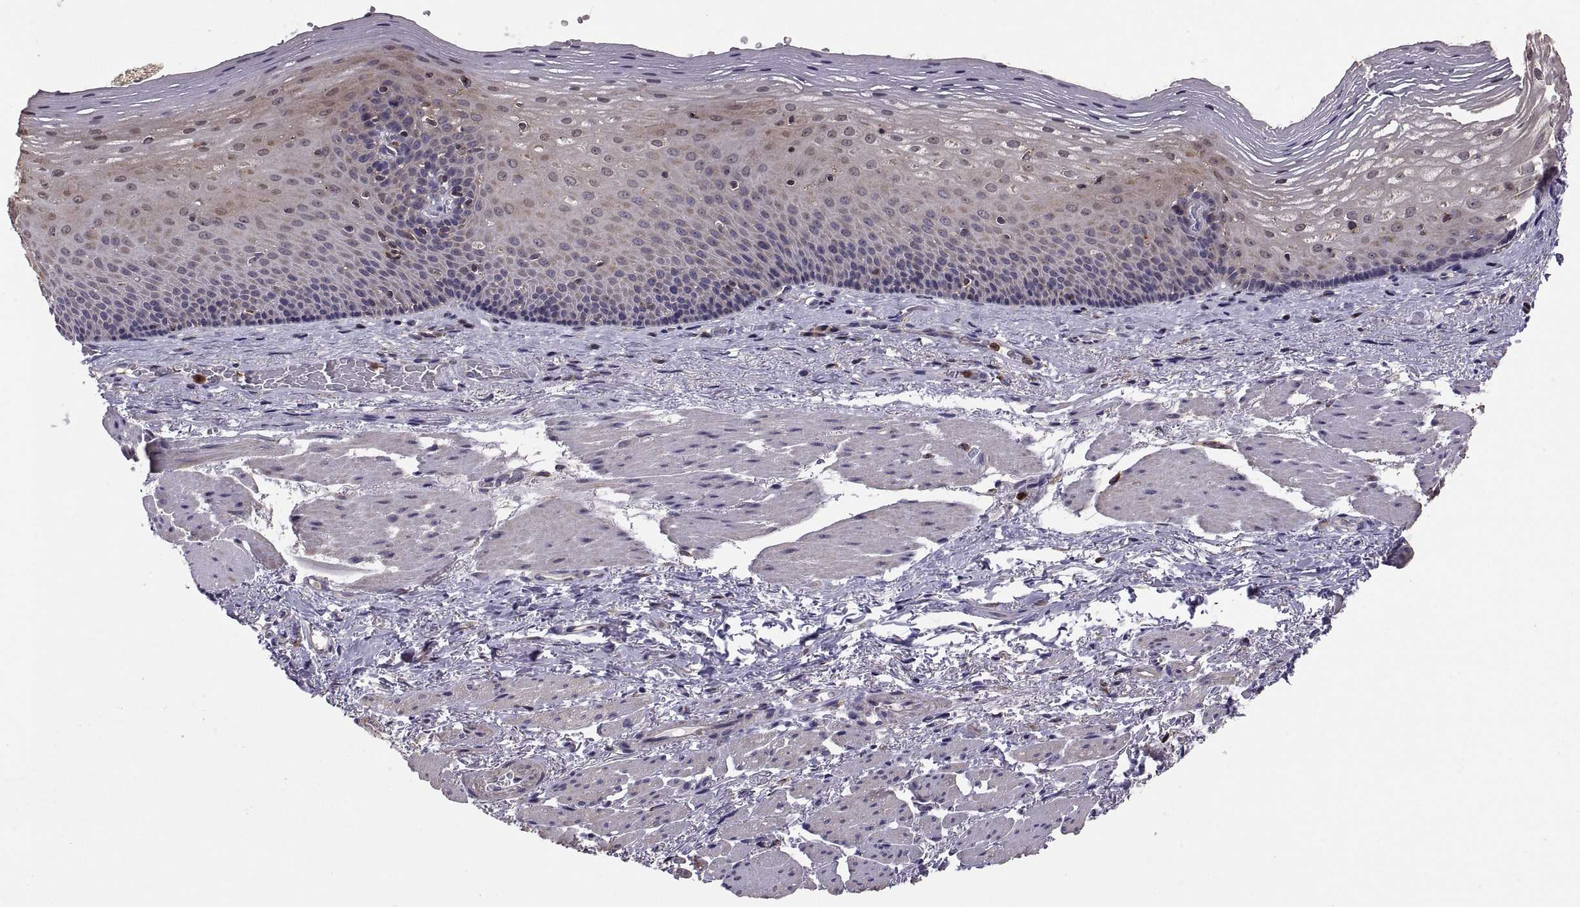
{"staining": {"intensity": "weak", "quantity": ">75%", "location": "cytoplasmic/membranous"}, "tissue": "esophagus", "cell_type": "Squamous epithelial cells", "image_type": "normal", "snomed": [{"axis": "morphology", "description": "Normal tissue, NOS"}, {"axis": "topography", "description": "Esophagus"}], "caption": "Brown immunohistochemical staining in unremarkable human esophagus exhibits weak cytoplasmic/membranous positivity in approximately >75% of squamous epithelial cells. (brown staining indicates protein expression, while blue staining denotes nuclei).", "gene": "ACAP1", "patient": {"sex": "male", "age": 76}}